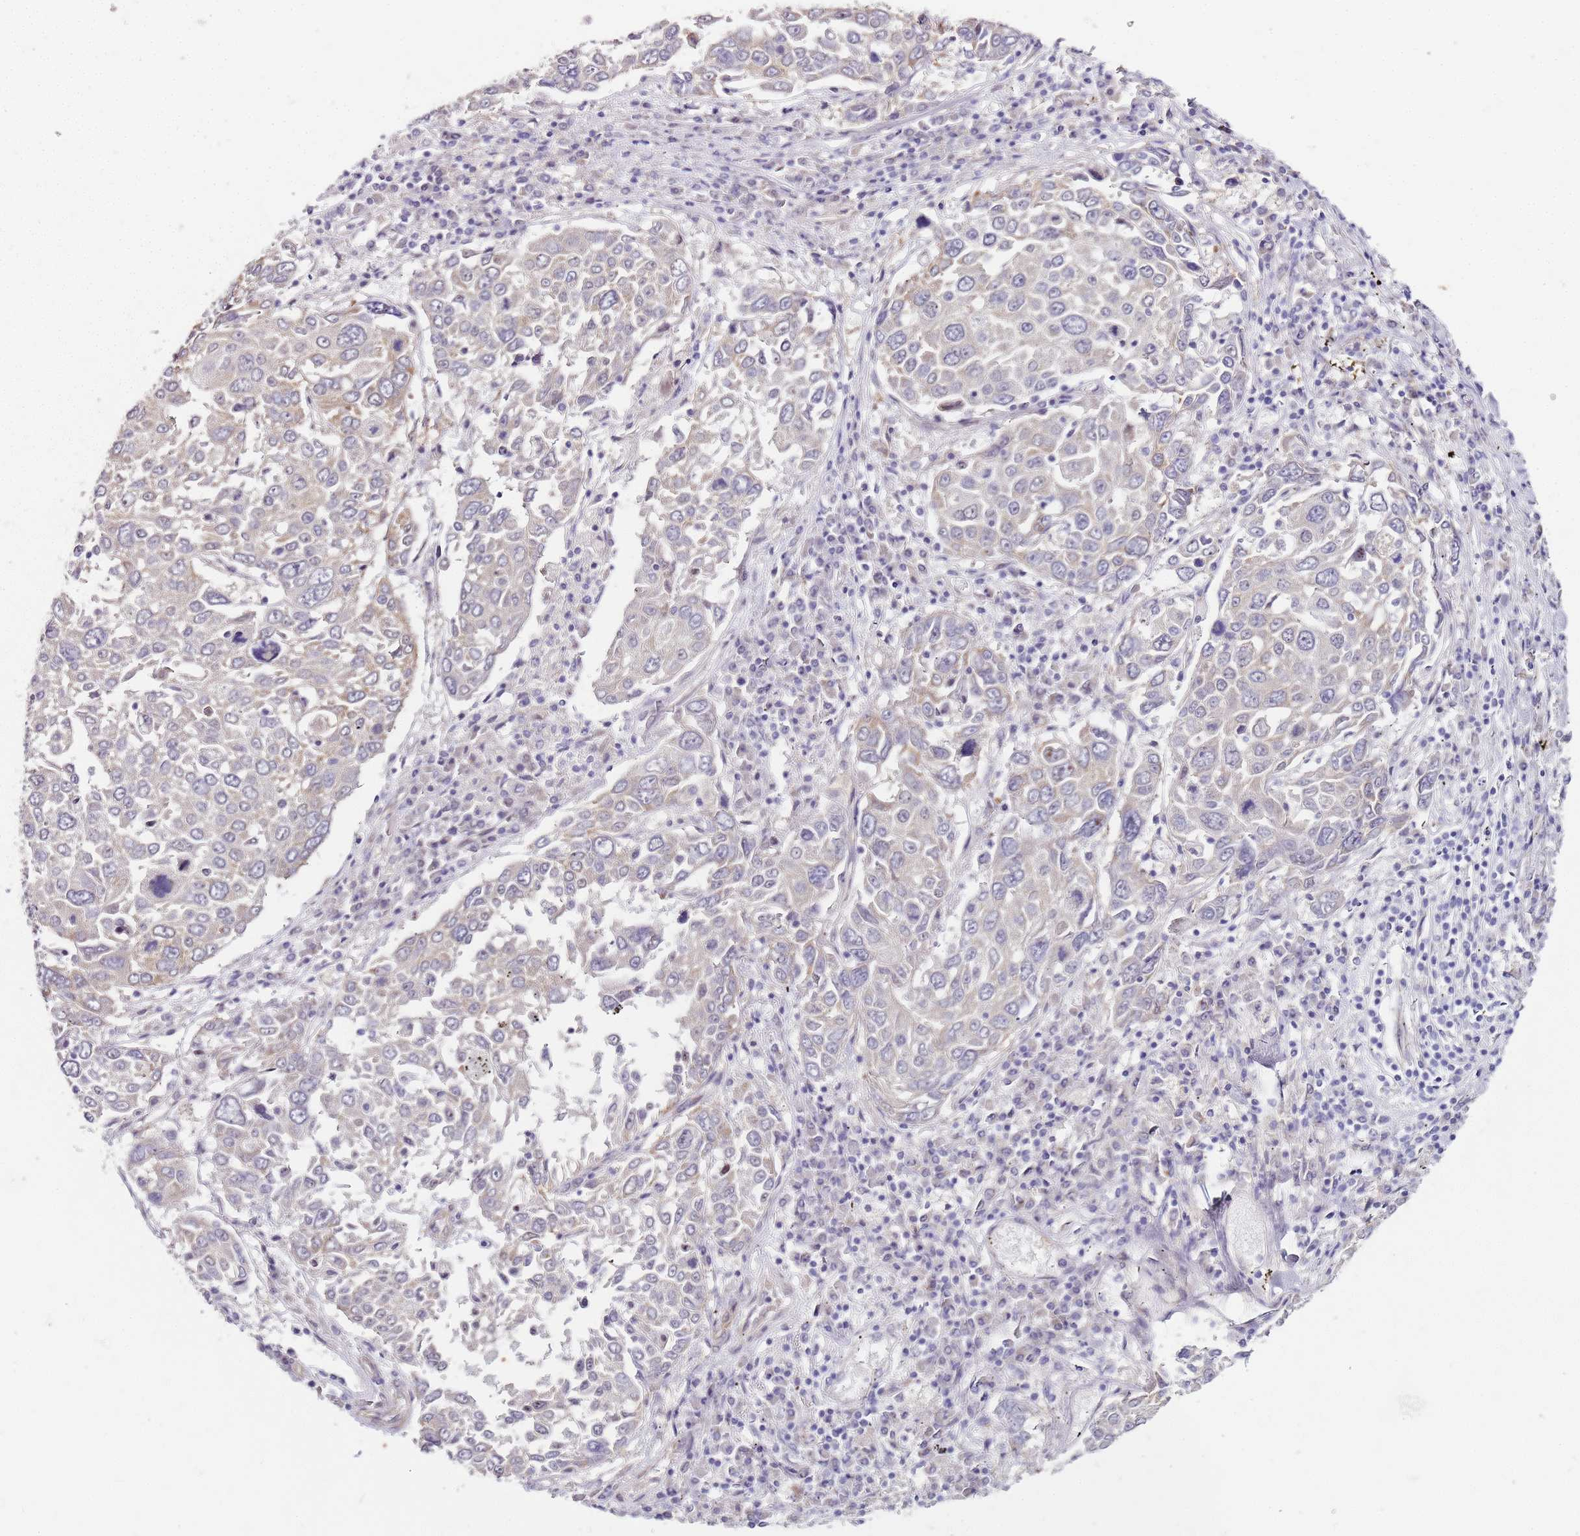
{"staining": {"intensity": "negative", "quantity": "none", "location": "none"}, "tissue": "lung cancer", "cell_type": "Tumor cells", "image_type": "cancer", "snomed": [{"axis": "morphology", "description": "Squamous cell carcinoma, NOS"}, {"axis": "topography", "description": "Lung"}], "caption": "Immunohistochemical staining of human lung cancer (squamous cell carcinoma) exhibits no significant positivity in tumor cells.", "gene": "TBC1D9", "patient": {"sex": "male", "age": 65}}